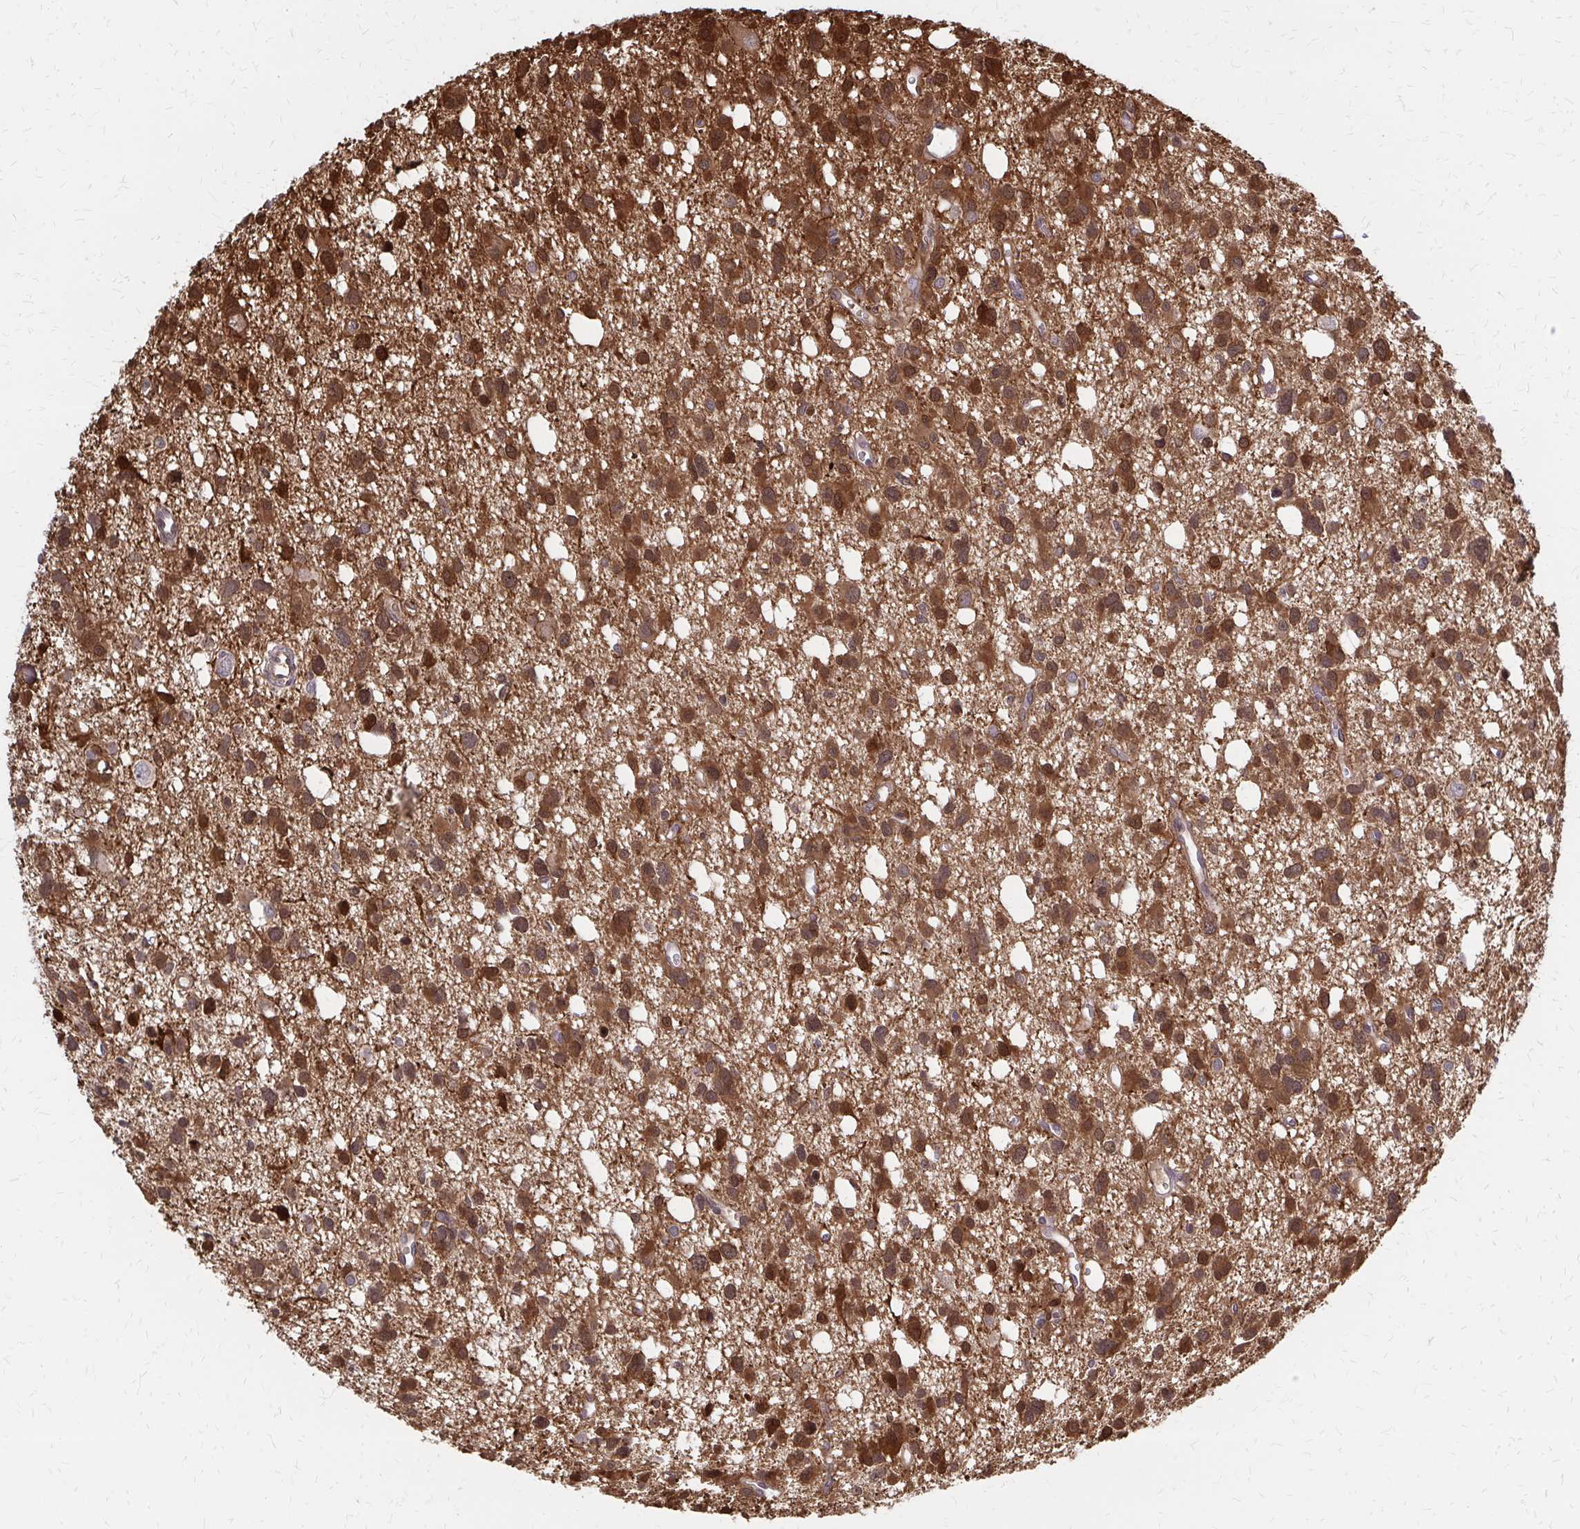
{"staining": {"intensity": "strong", "quantity": ">75%", "location": "cytoplasmic/membranous"}, "tissue": "glioma", "cell_type": "Tumor cells", "image_type": "cancer", "snomed": [{"axis": "morphology", "description": "Glioma, malignant, High grade"}, {"axis": "topography", "description": "Brain"}], "caption": "Immunohistochemical staining of human malignant glioma (high-grade) displays high levels of strong cytoplasmic/membranous positivity in about >75% of tumor cells. Using DAB (brown) and hematoxylin (blue) stains, captured at high magnification using brightfield microscopy.", "gene": "DBI", "patient": {"sex": "male", "age": 23}}